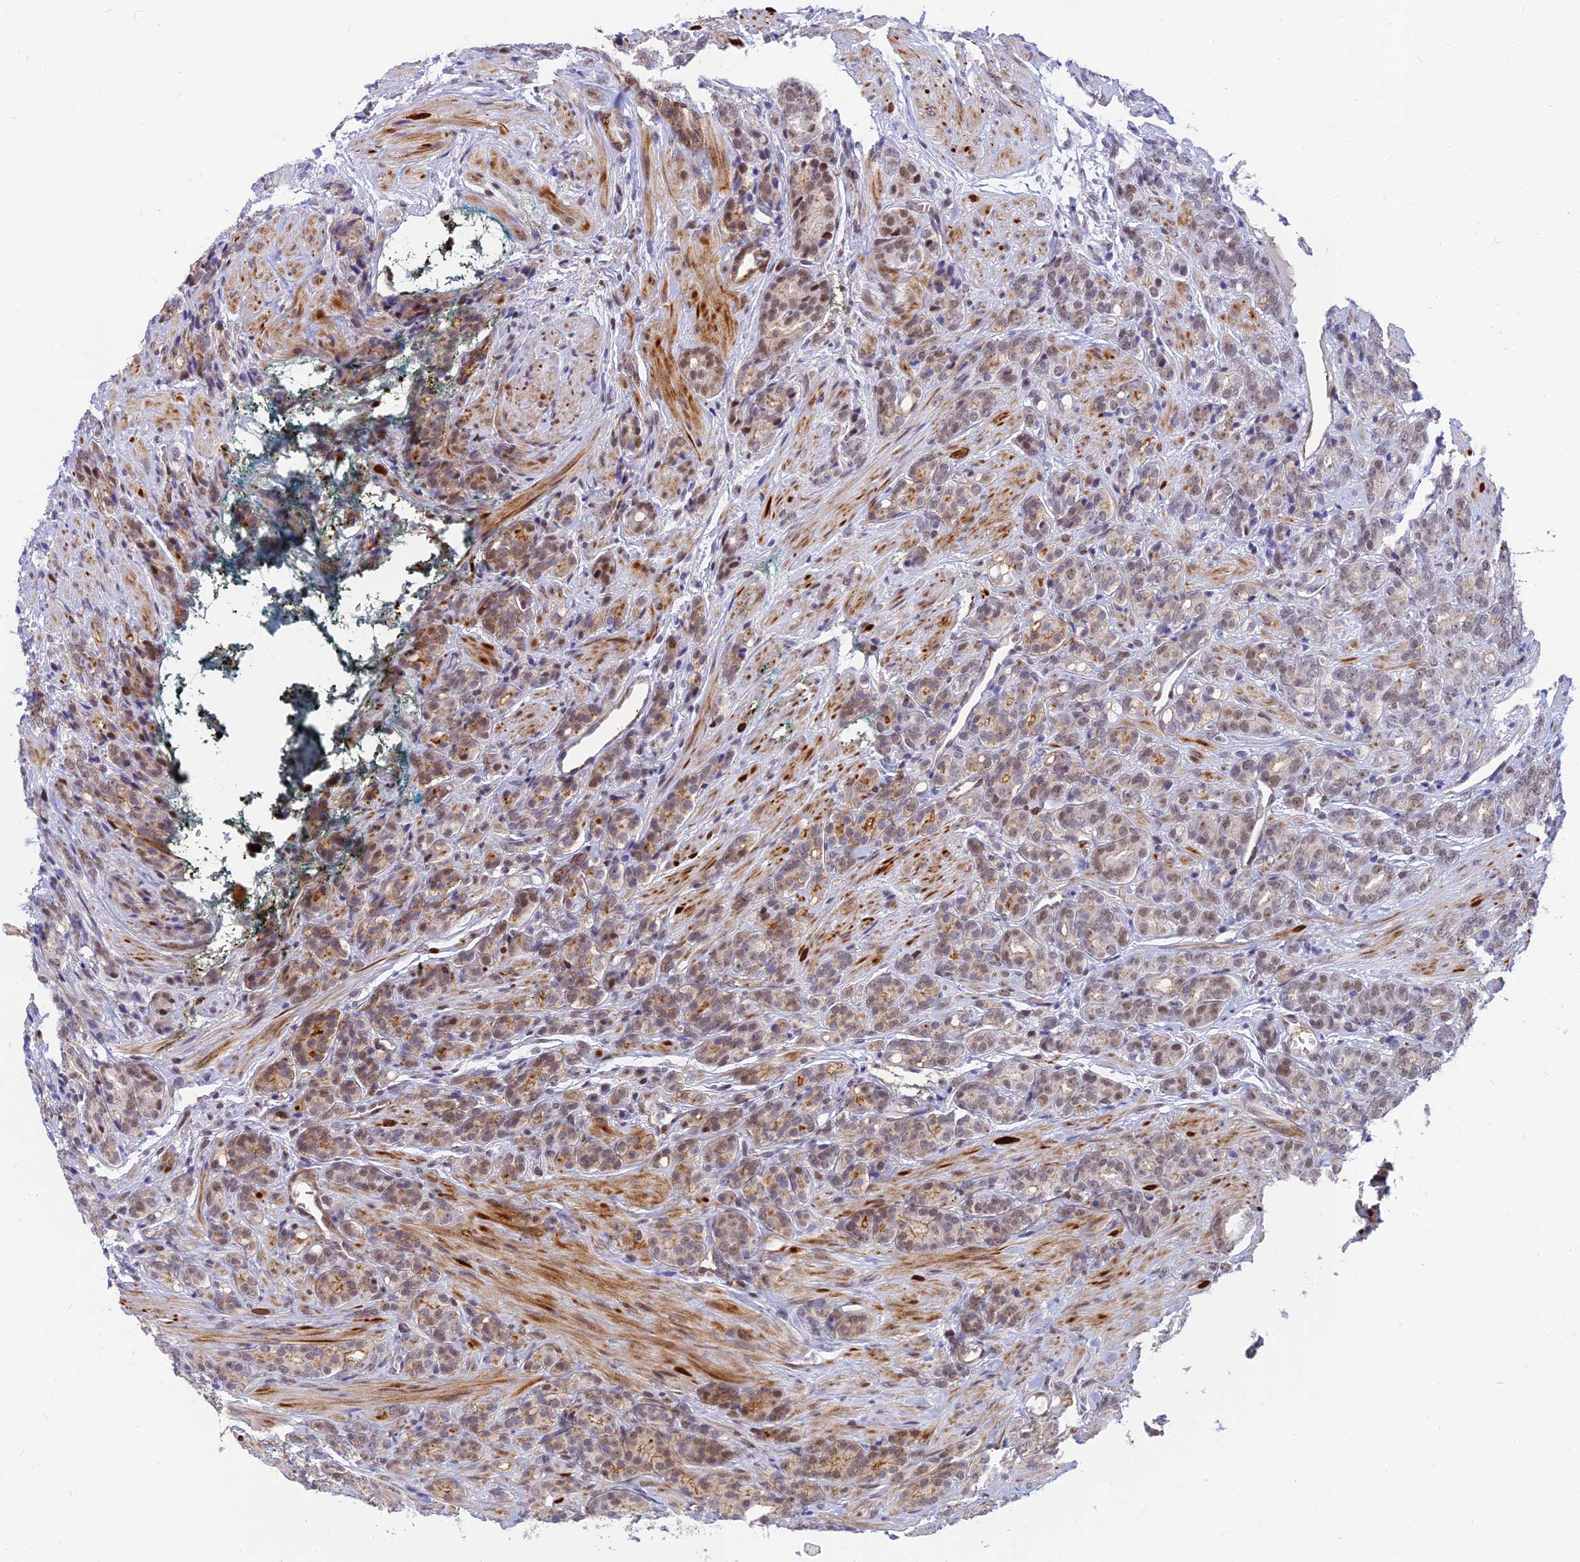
{"staining": {"intensity": "moderate", "quantity": "25%-75%", "location": "nuclear"}, "tissue": "prostate cancer", "cell_type": "Tumor cells", "image_type": "cancer", "snomed": [{"axis": "morphology", "description": "Adenocarcinoma, High grade"}, {"axis": "topography", "description": "Prostate"}], "caption": "Immunohistochemical staining of prostate cancer displays medium levels of moderate nuclear protein staining in about 25%-75% of tumor cells.", "gene": "CLK4", "patient": {"sex": "male", "age": 62}}